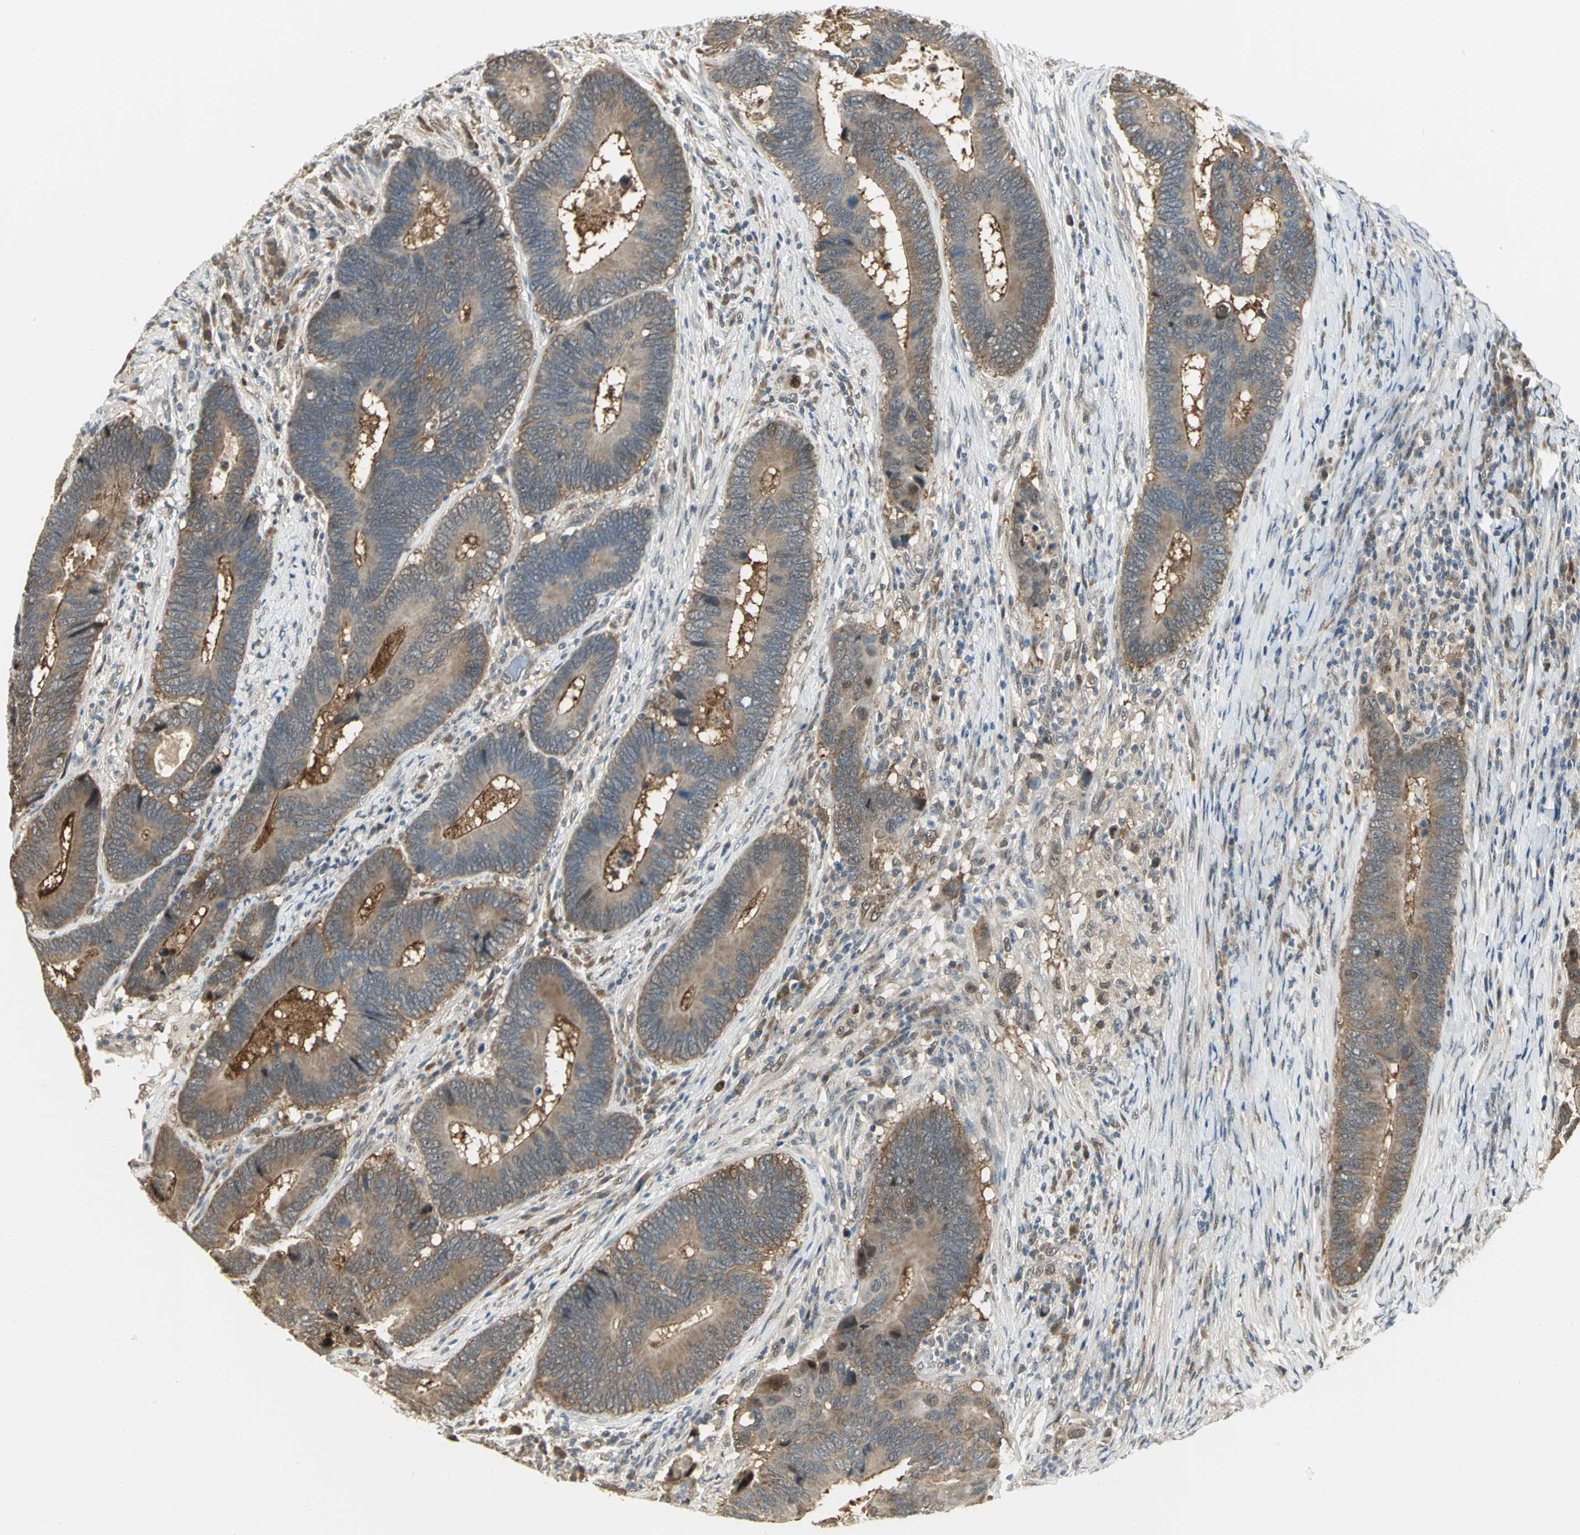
{"staining": {"intensity": "moderate", "quantity": ">75%", "location": "cytoplasmic/membranous"}, "tissue": "colorectal cancer", "cell_type": "Tumor cells", "image_type": "cancer", "snomed": [{"axis": "morphology", "description": "Adenocarcinoma, NOS"}, {"axis": "topography", "description": "Colon"}], "caption": "A medium amount of moderate cytoplasmic/membranous staining is present in about >75% of tumor cells in colorectal adenocarcinoma tissue.", "gene": "PSMC4", "patient": {"sex": "female", "age": 78}}